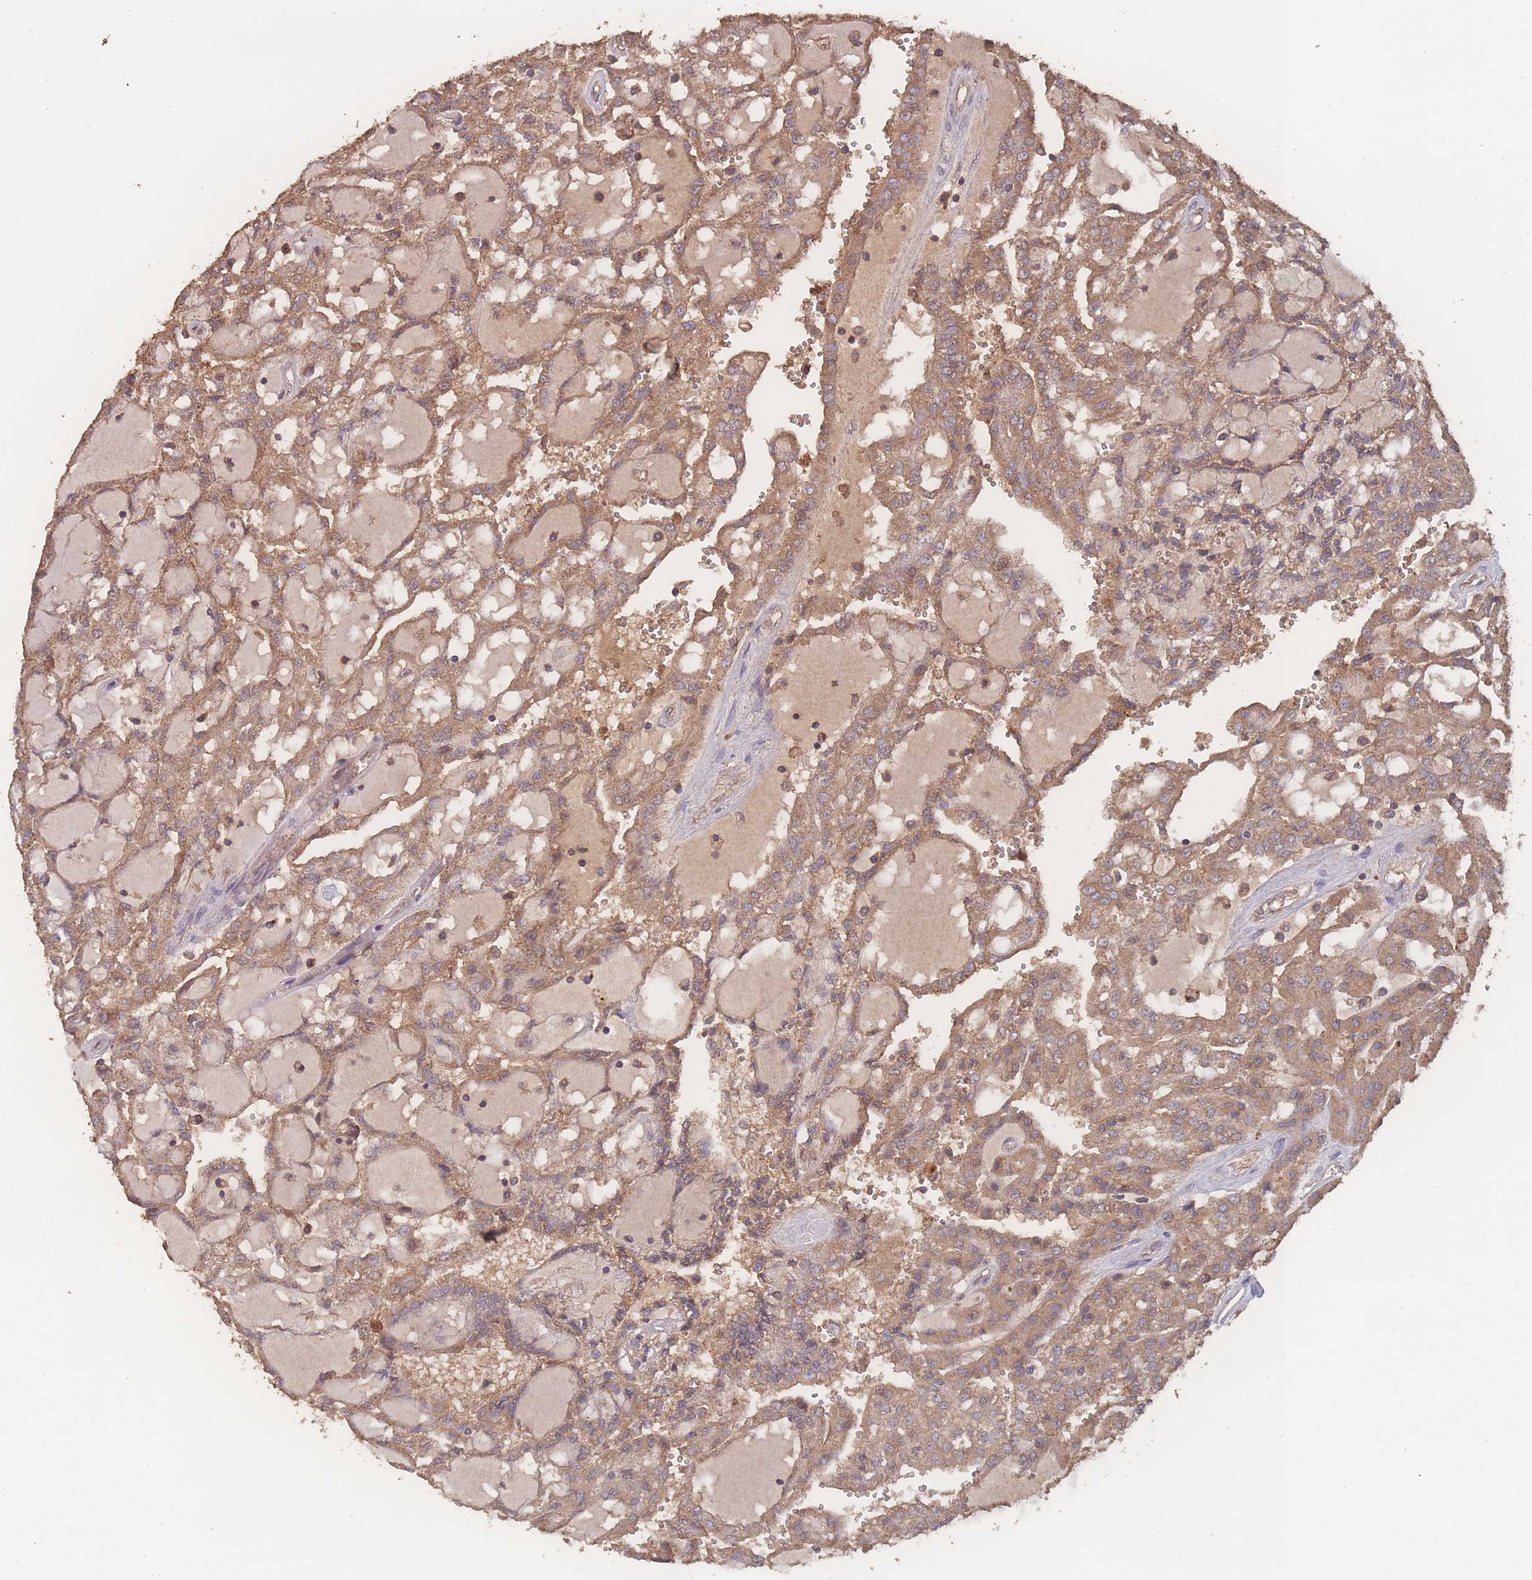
{"staining": {"intensity": "moderate", "quantity": ">75%", "location": "cytoplasmic/membranous"}, "tissue": "renal cancer", "cell_type": "Tumor cells", "image_type": "cancer", "snomed": [{"axis": "morphology", "description": "Adenocarcinoma, NOS"}, {"axis": "topography", "description": "Kidney"}], "caption": "Protein analysis of renal adenocarcinoma tissue exhibits moderate cytoplasmic/membranous staining in approximately >75% of tumor cells.", "gene": "ATXN10", "patient": {"sex": "male", "age": 63}}